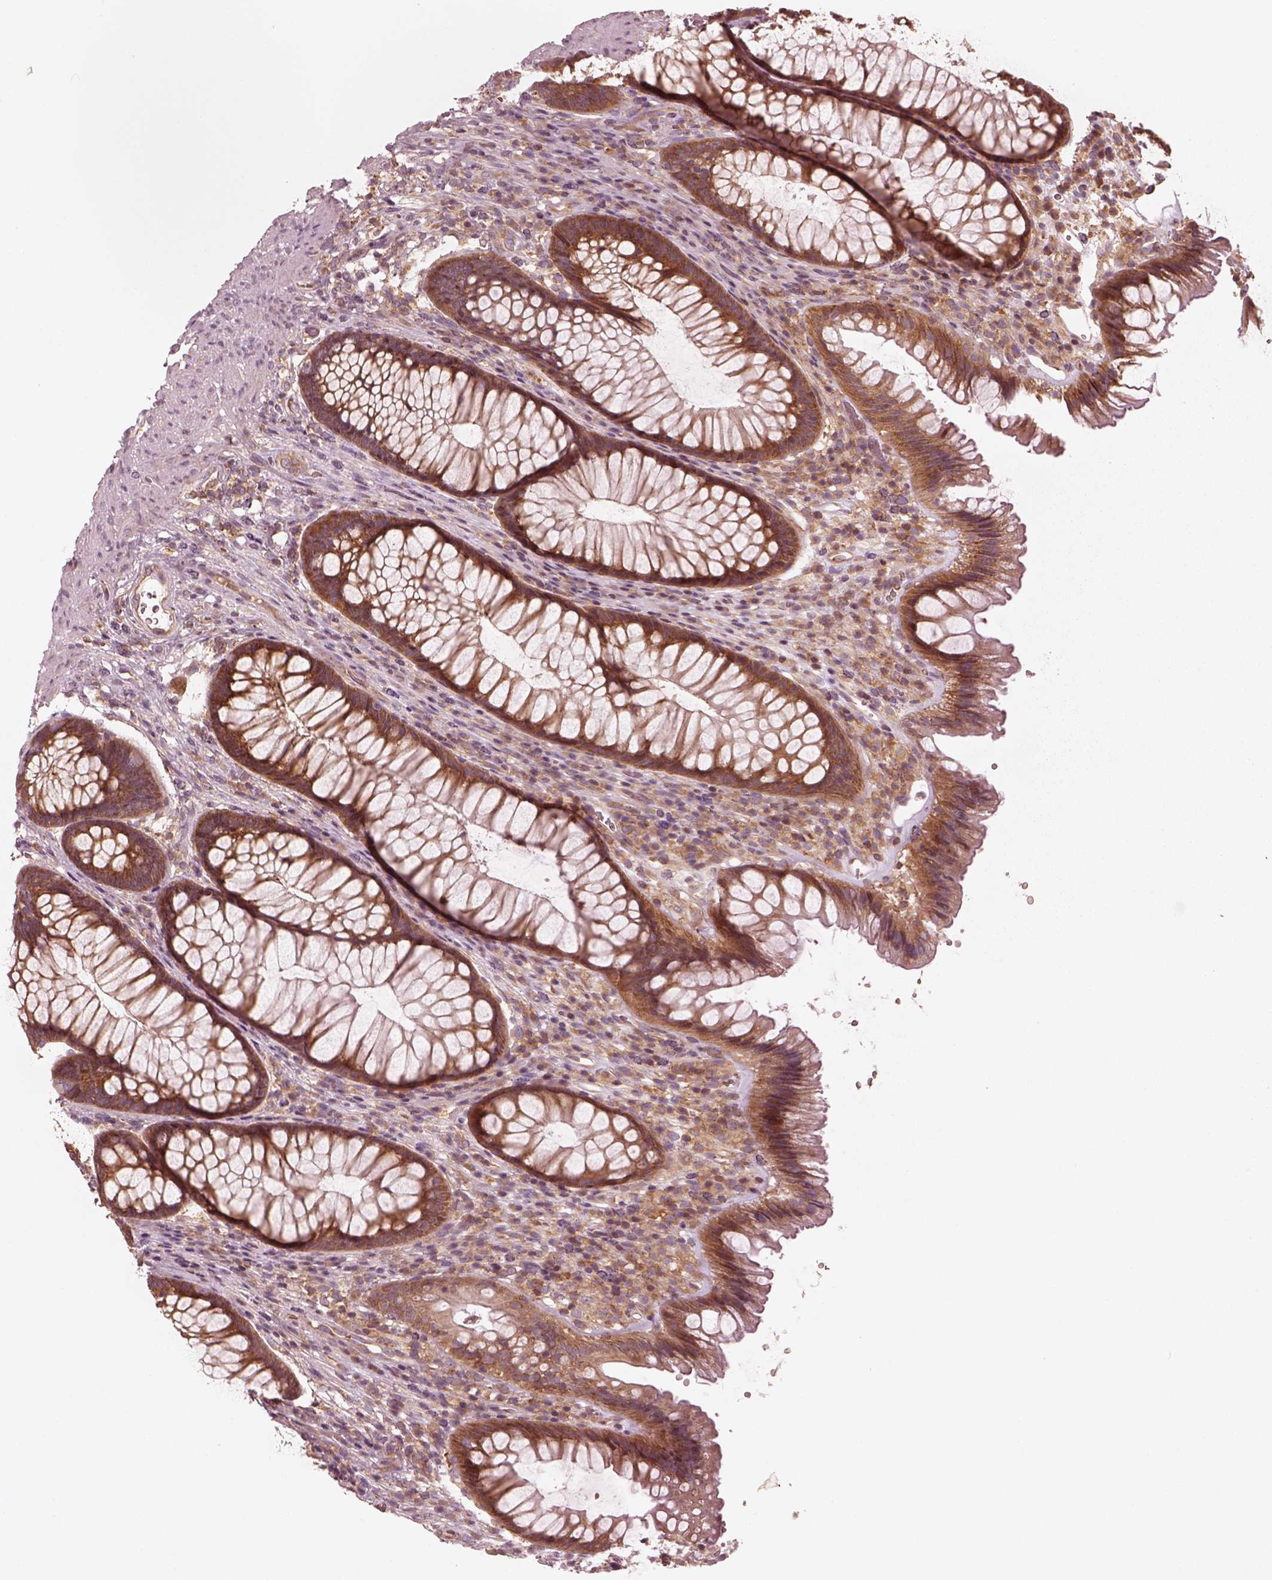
{"staining": {"intensity": "strong", "quantity": ">75%", "location": "cytoplasmic/membranous"}, "tissue": "rectum", "cell_type": "Glandular cells", "image_type": "normal", "snomed": [{"axis": "morphology", "description": "Normal tissue, NOS"}, {"axis": "topography", "description": "Smooth muscle"}, {"axis": "topography", "description": "Rectum"}], "caption": "Brown immunohistochemical staining in unremarkable rectum shows strong cytoplasmic/membranous positivity in about >75% of glandular cells.", "gene": "CNOT2", "patient": {"sex": "male", "age": 53}}